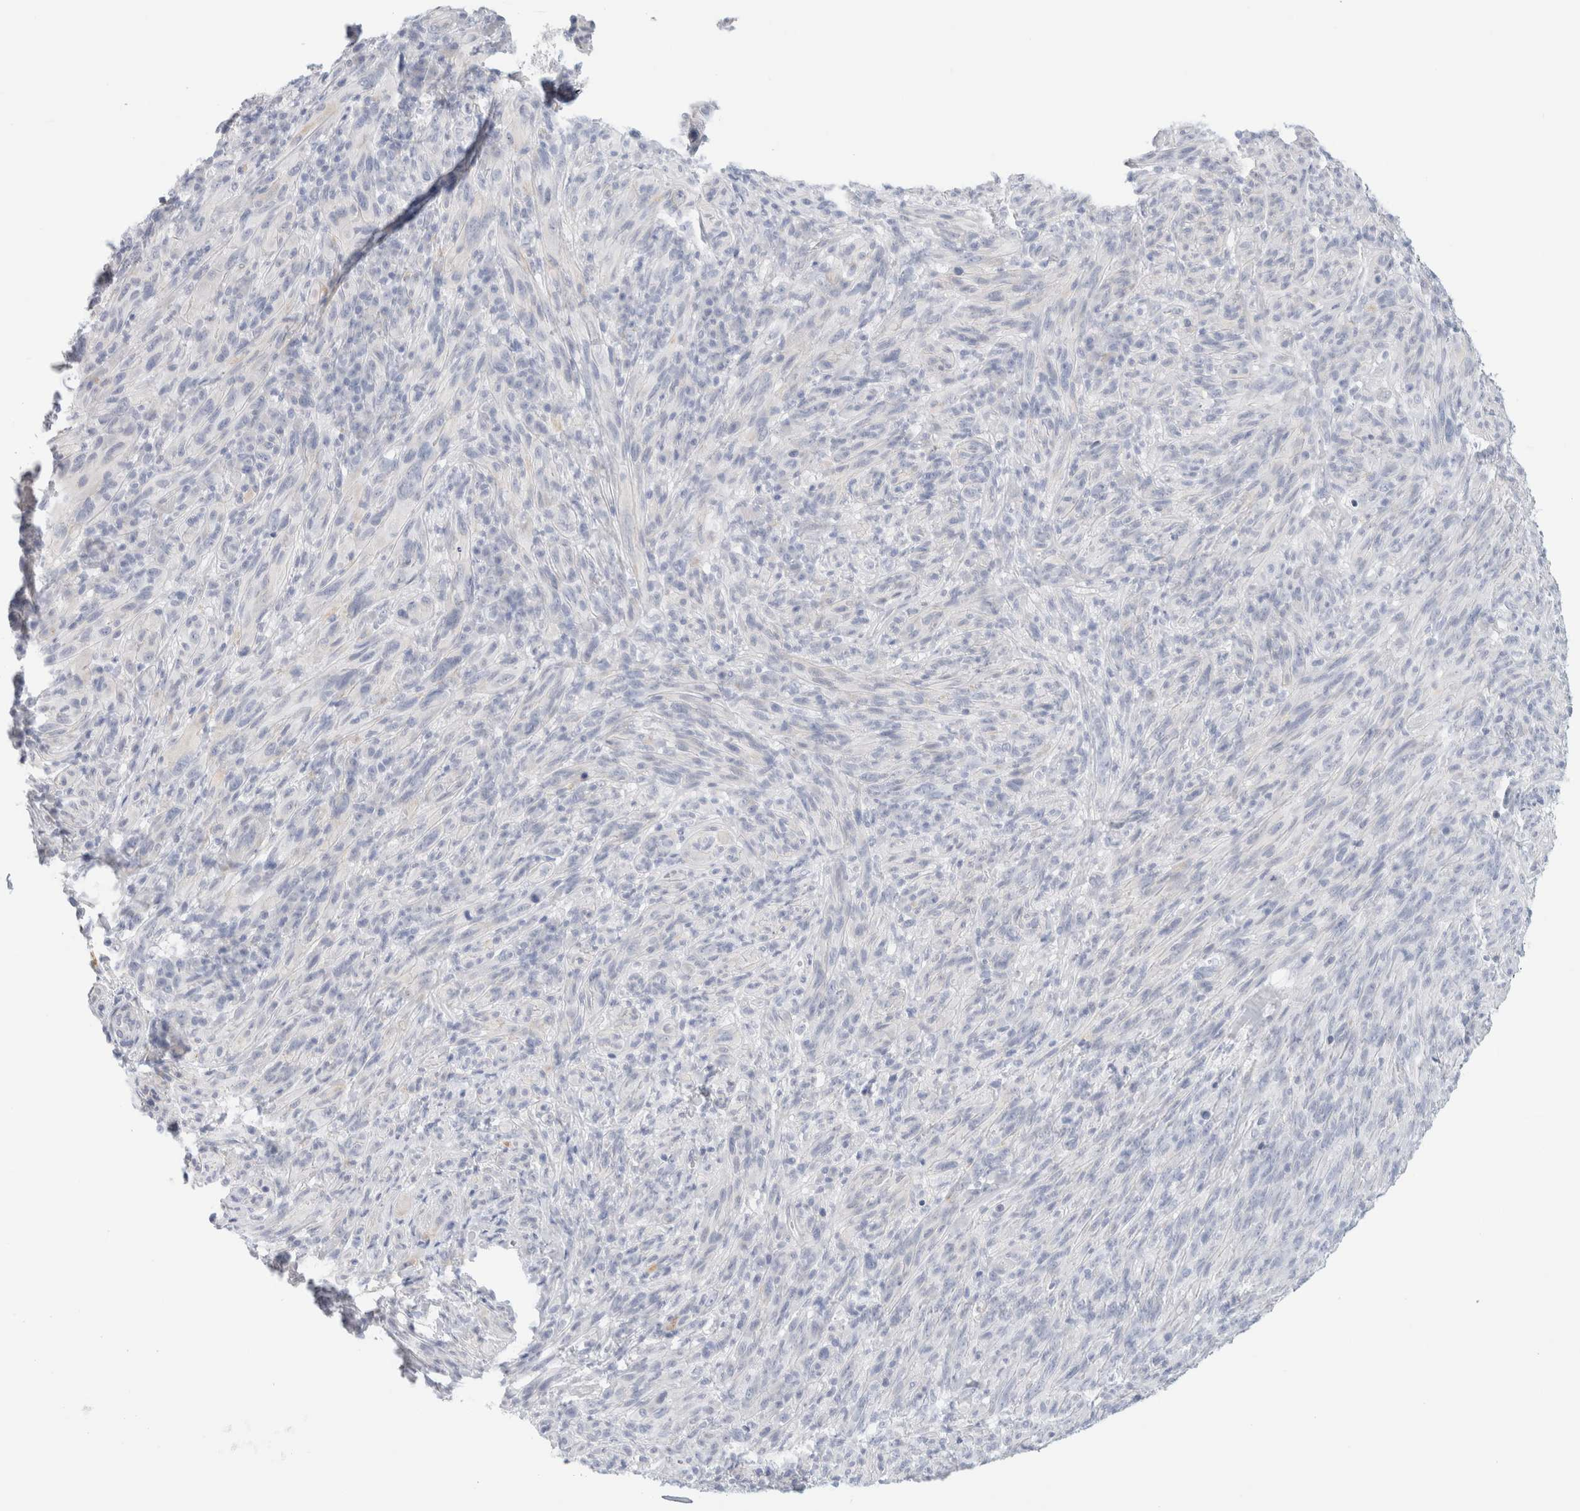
{"staining": {"intensity": "negative", "quantity": "none", "location": "none"}, "tissue": "melanoma", "cell_type": "Tumor cells", "image_type": "cancer", "snomed": [{"axis": "morphology", "description": "Malignant melanoma, NOS"}, {"axis": "topography", "description": "Skin of head"}], "caption": "The image demonstrates no staining of tumor cells in melanoma. The staining is performed using DAB (3,3'-diaminobenzidine) brown chromogen with nuclei counter-stained in using hematoxylin.", "gene": "RTN4", "patient": {"sex": "male", "age": 96}}